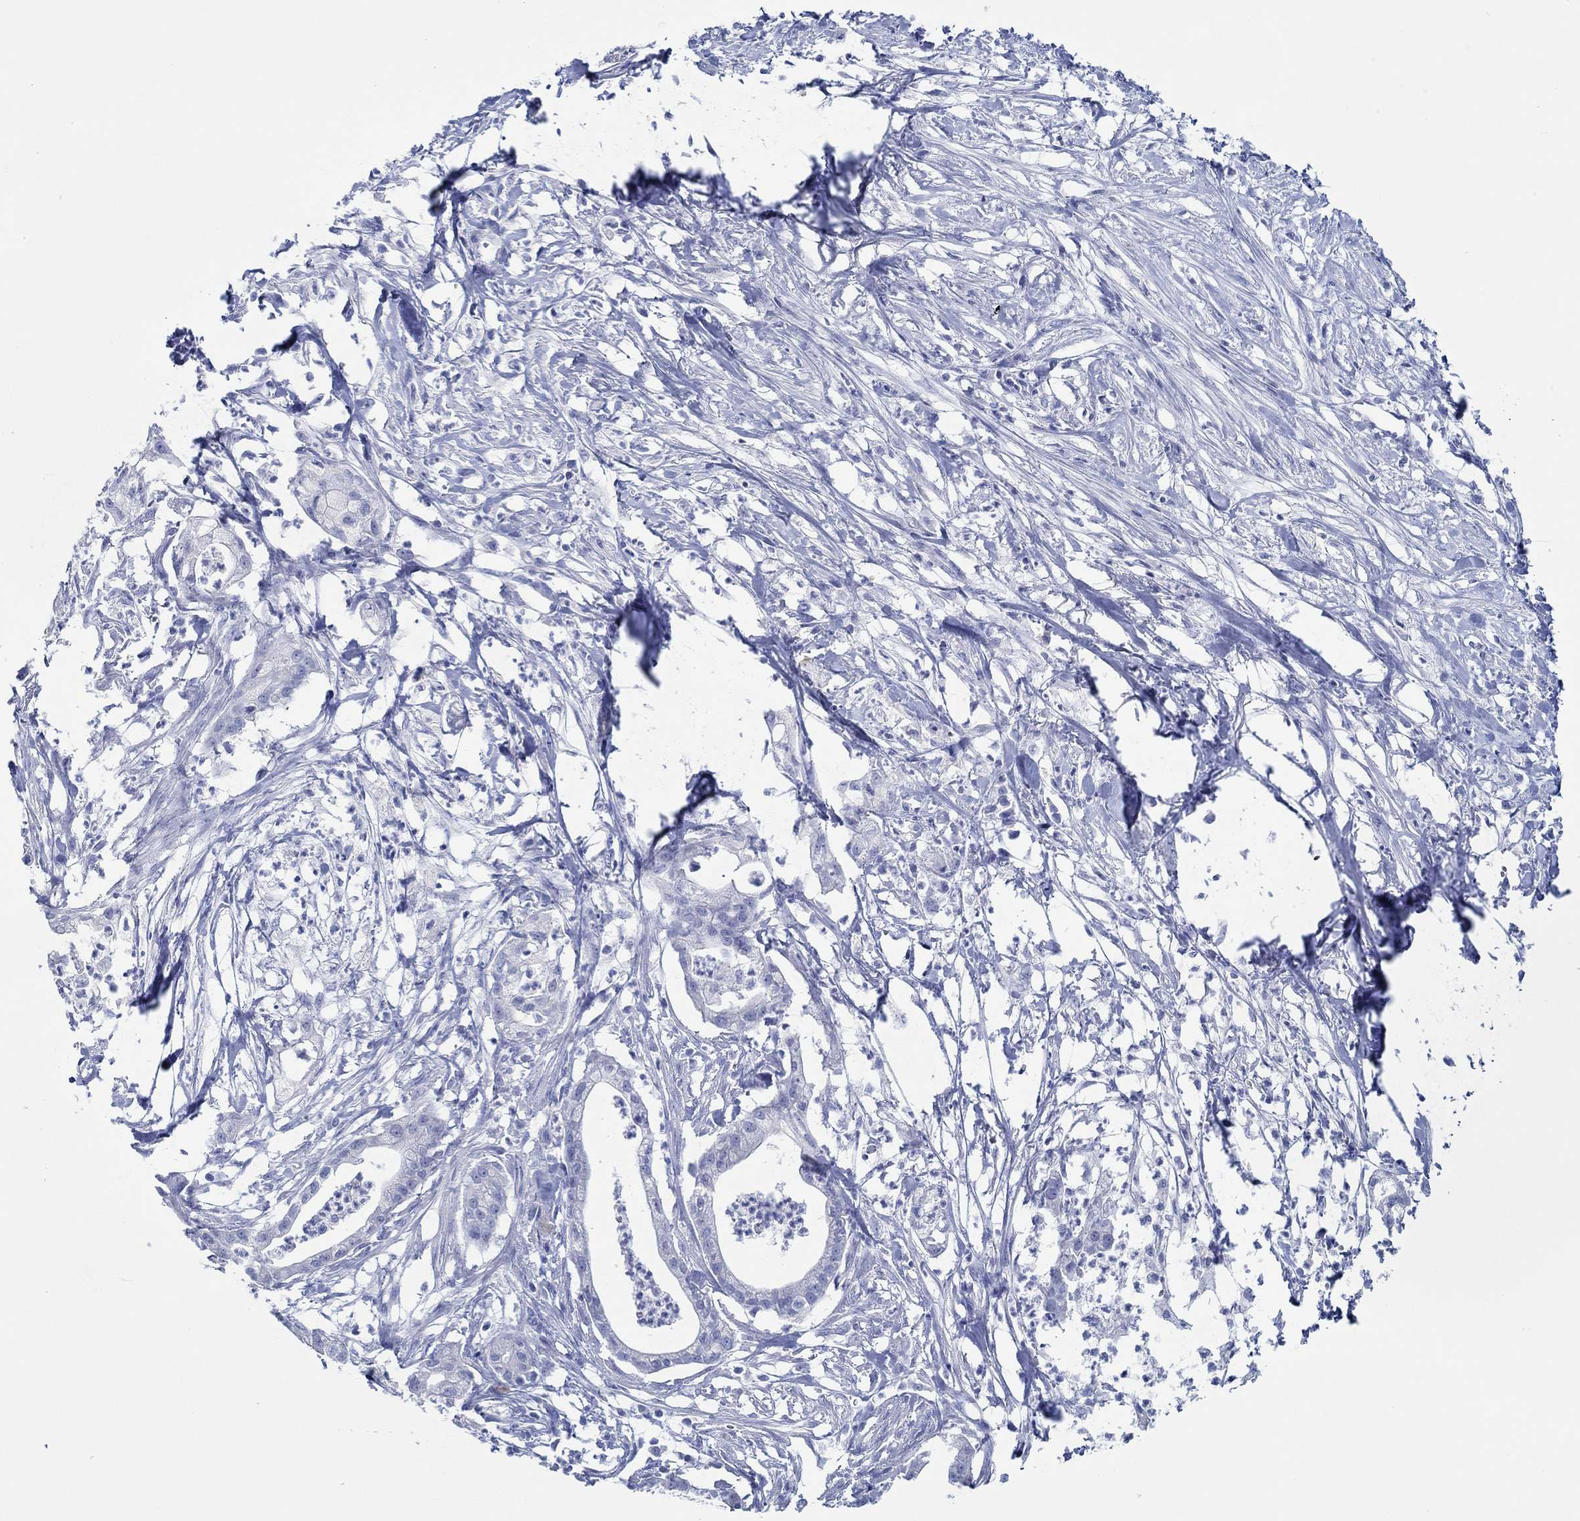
{"staining": {"intensity": "negative", "quantity": "none", "location": "none"}, "tissue": "pancreatic cancer", "cell_type": "Tumor cells", "image_type": "cancer", "snomed": [{"axis": "morphology", "description": "Normal tissue, NOS"}, {"axis": "morphology", "description": "Adenocarcinoma, NOS"}, {"axis": "topography", "description": "Pancreas"}], "caption": "Immunohistochemistry histopathology image of neoplastic tissue: human pancreatic cancer stained with DAB exhibits no significant protein staining in tumor cells.", "gene": "IGFBP6", "patient": {"sex": "female", "age": 58}}